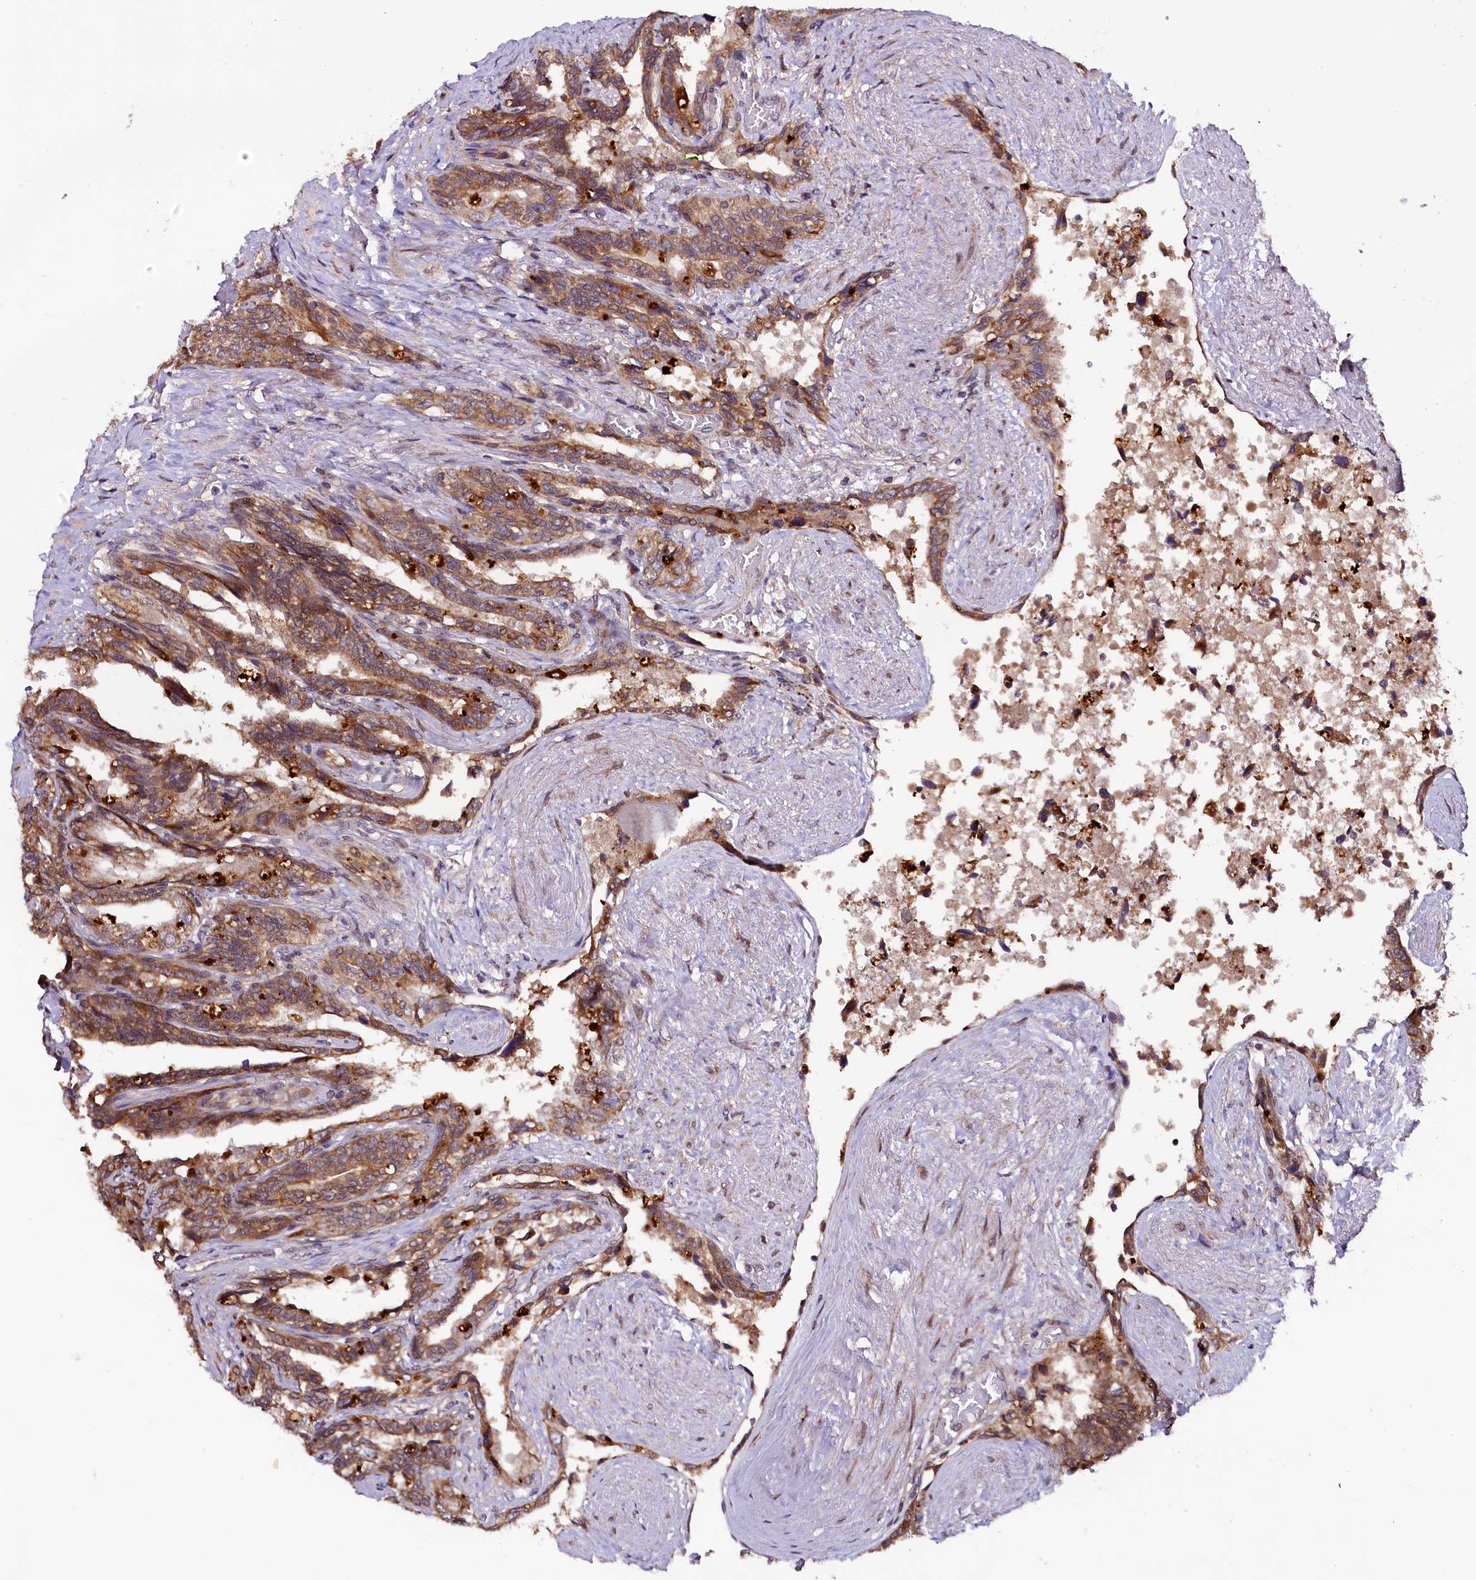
{"staining": {"intensity": "strong", "quantity": ">75%", "location": "cytoplasmic/membranous"}, "tissue": "seminal vesicle", "cell_type": "Glandular cells", "image_type": "normal", "snomed": [{"axis": "morphology", "description": "Normal tissue, NOS"}, {"axis": "topography", "description": "Seminal veicle"}, {"axis": "topography", "description": "Peripheral nerve tissue"}], "caption": "Seminal vesicle stained with a brown dye reveals strong cytoplasmic/membranous positive positivity in approximately >75% of glandular cells.", "gene": "DOHH", "patient": {"sex": "male", "age": 60}}